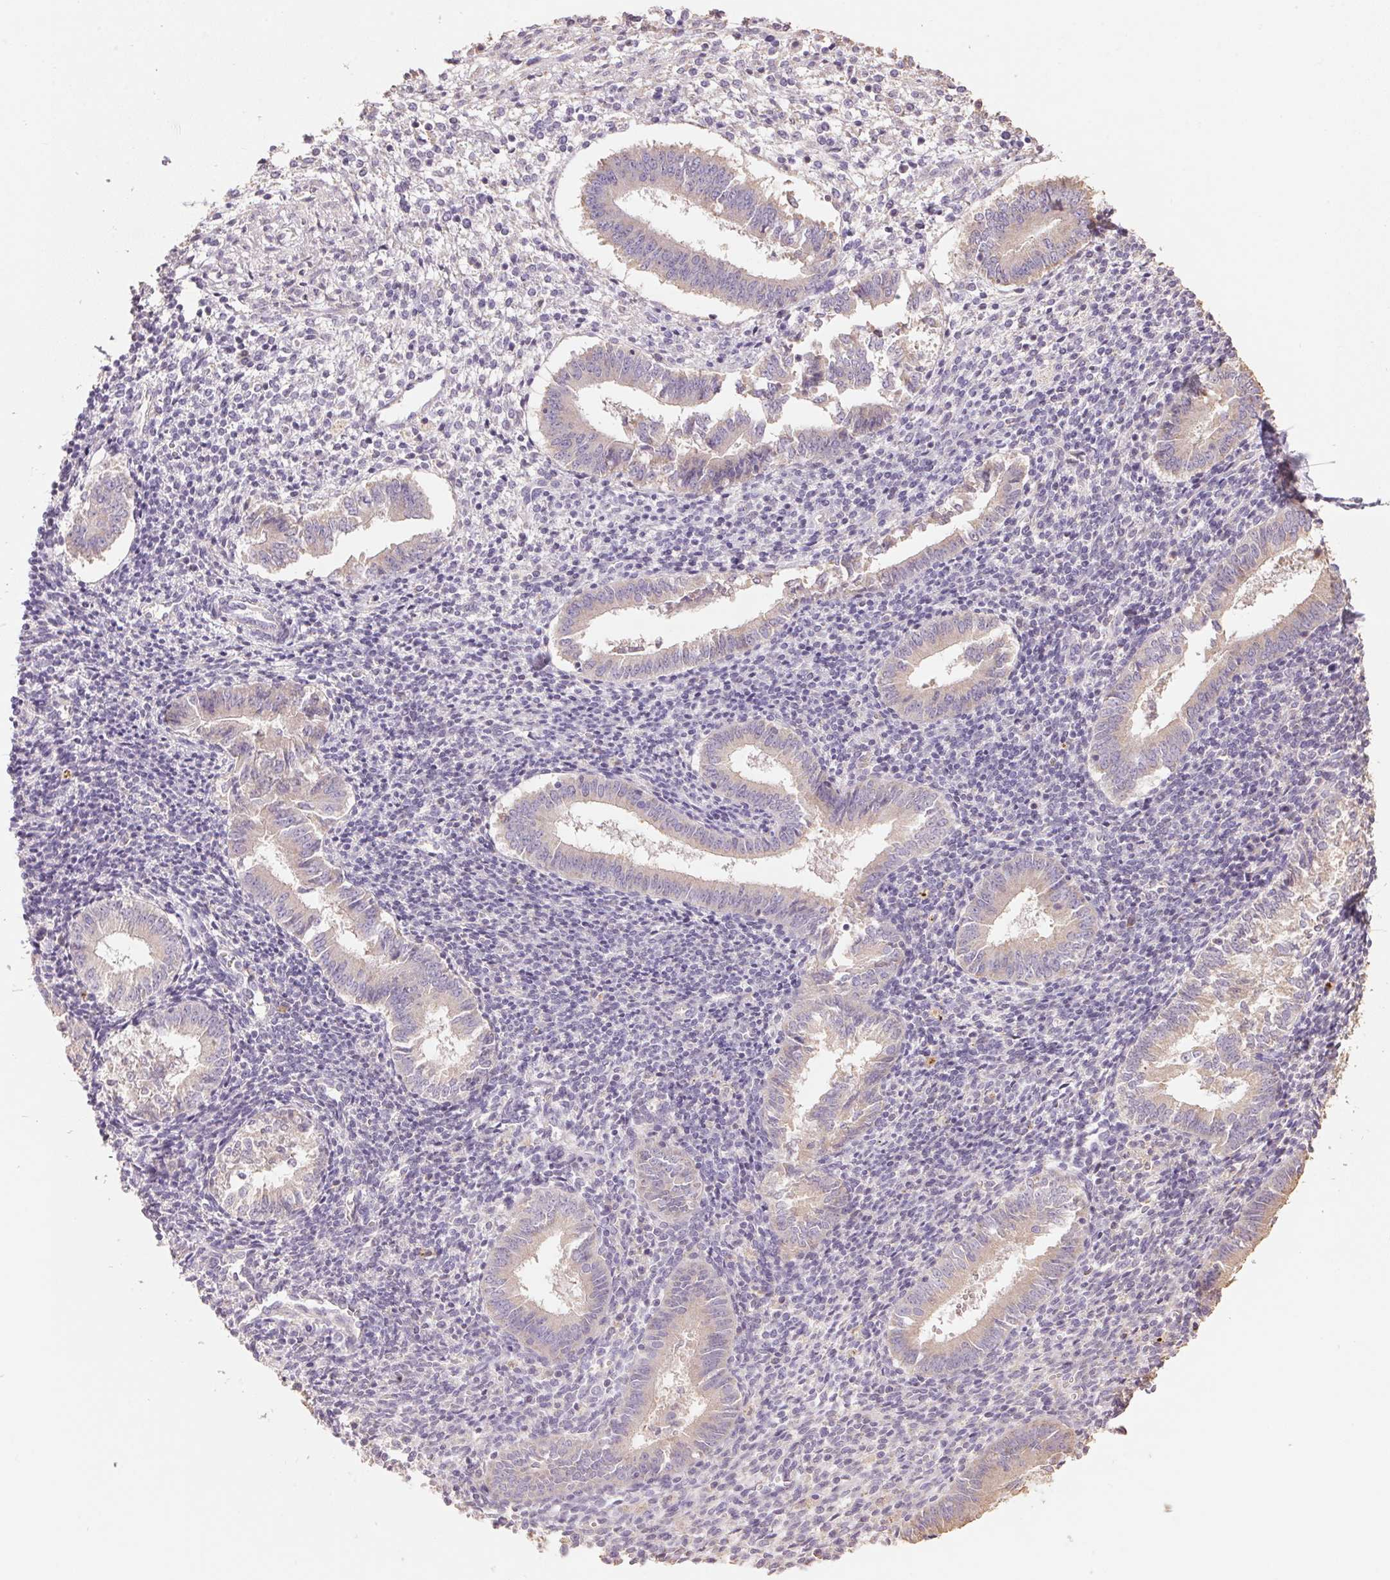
{"staining": {"intensity": "negative", "quantity": "none", "location": "none"}, "tissue": "endometrium", "cell_type": "Cells in endometrial stroma", "image_type": "normal", "snomed": [{"axis": "morphology", "description": "Normal tissue, NOS"}, {"axis": "topography", "description": "Endometrium"}], "caption": "IHC micrograph of unremarkable endometrium: endometrium stained with DAB exhibits no significant protein positivity in cells in endometrial stroma. Brightfield microscopy of immunohistochemistry (IHC) stained with DAB (3,3'-diaminobenzidine) (brown) and hematoxylin (blue), captured at high magnification.", "gene": "LYZL6", "patient": {"sex": "female", "age": 25}}